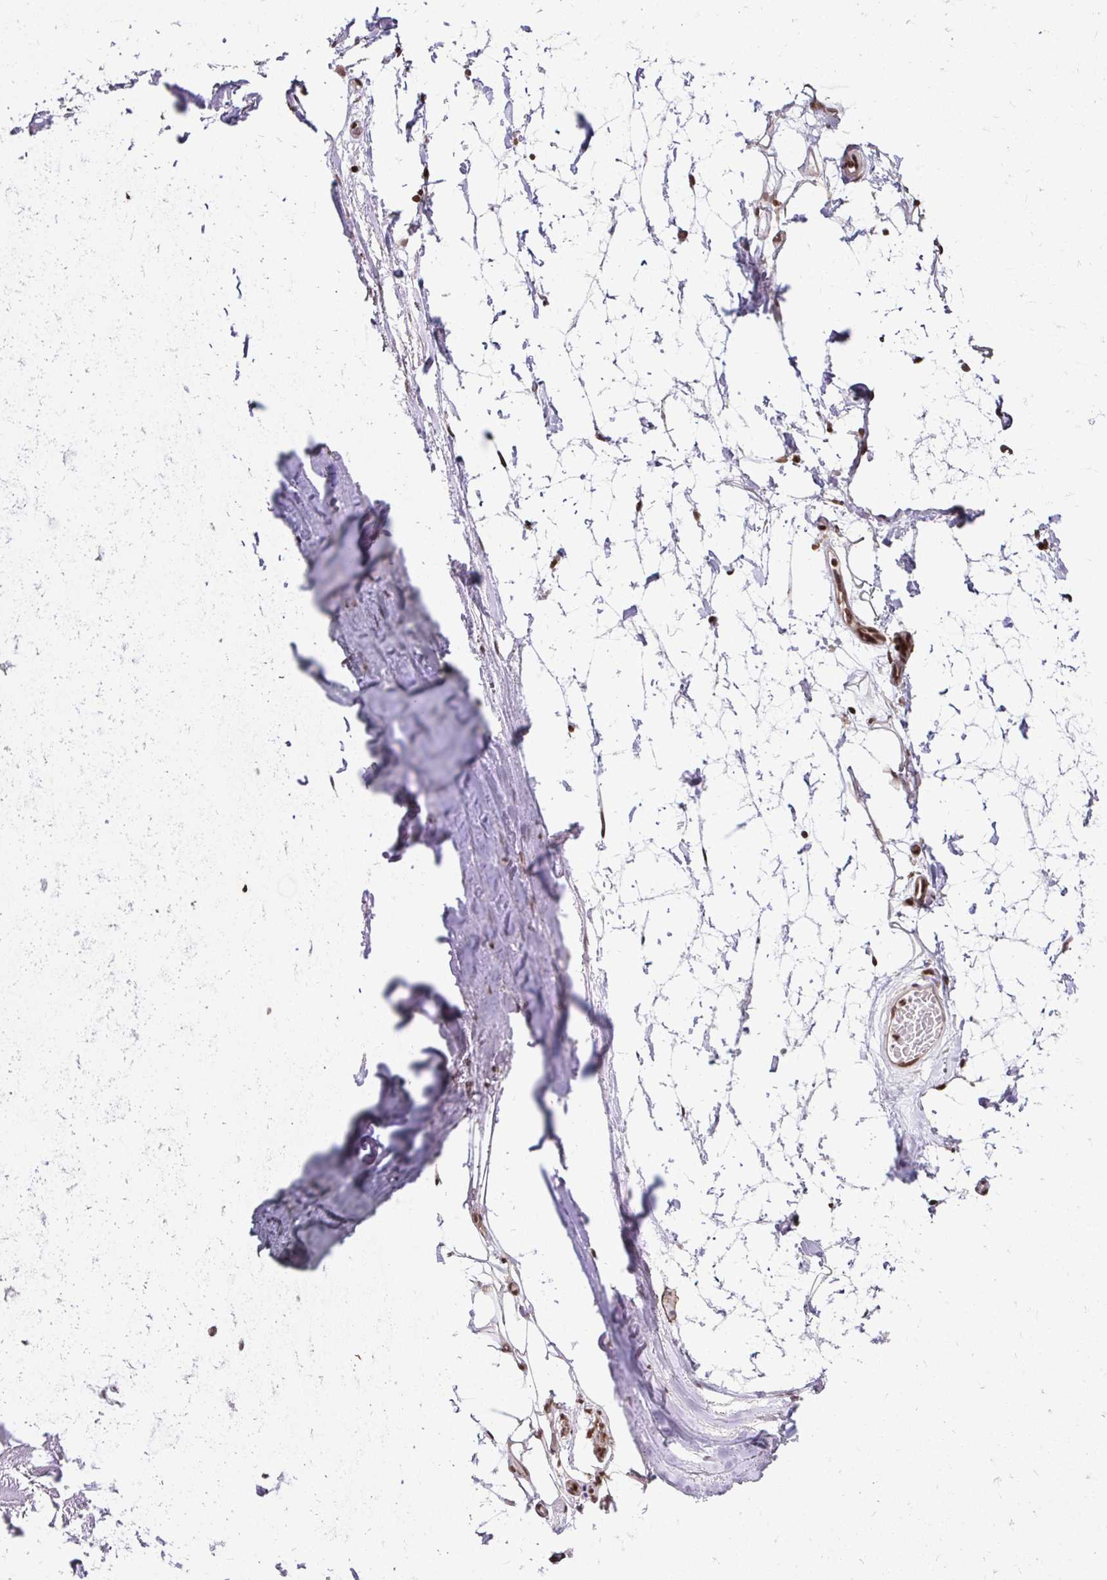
{"staining": {"intensity": "moderate", "quantity": "25%-75%", "location": "nuclear"}, "tissue": "adipose tissue", "cell_type": "Adipocytes", "image_type": "normal", "snomed": [{"axis": "morphology", "description": "Normal tissue, NOS"}, {"axis": "topography", "description": "Lymph node"}, {"axis": "topography", "description": "Cartilage tissue"}, {"axis": "topography", "description": "Nasopharynx"}], "caption": "Adipocytes exhibit moderate nuclear expression in about 25%-75% of cells in normal adipose tissue.", "gene": "GLYR1", "patient": {"sex": "male", "age": 63}}